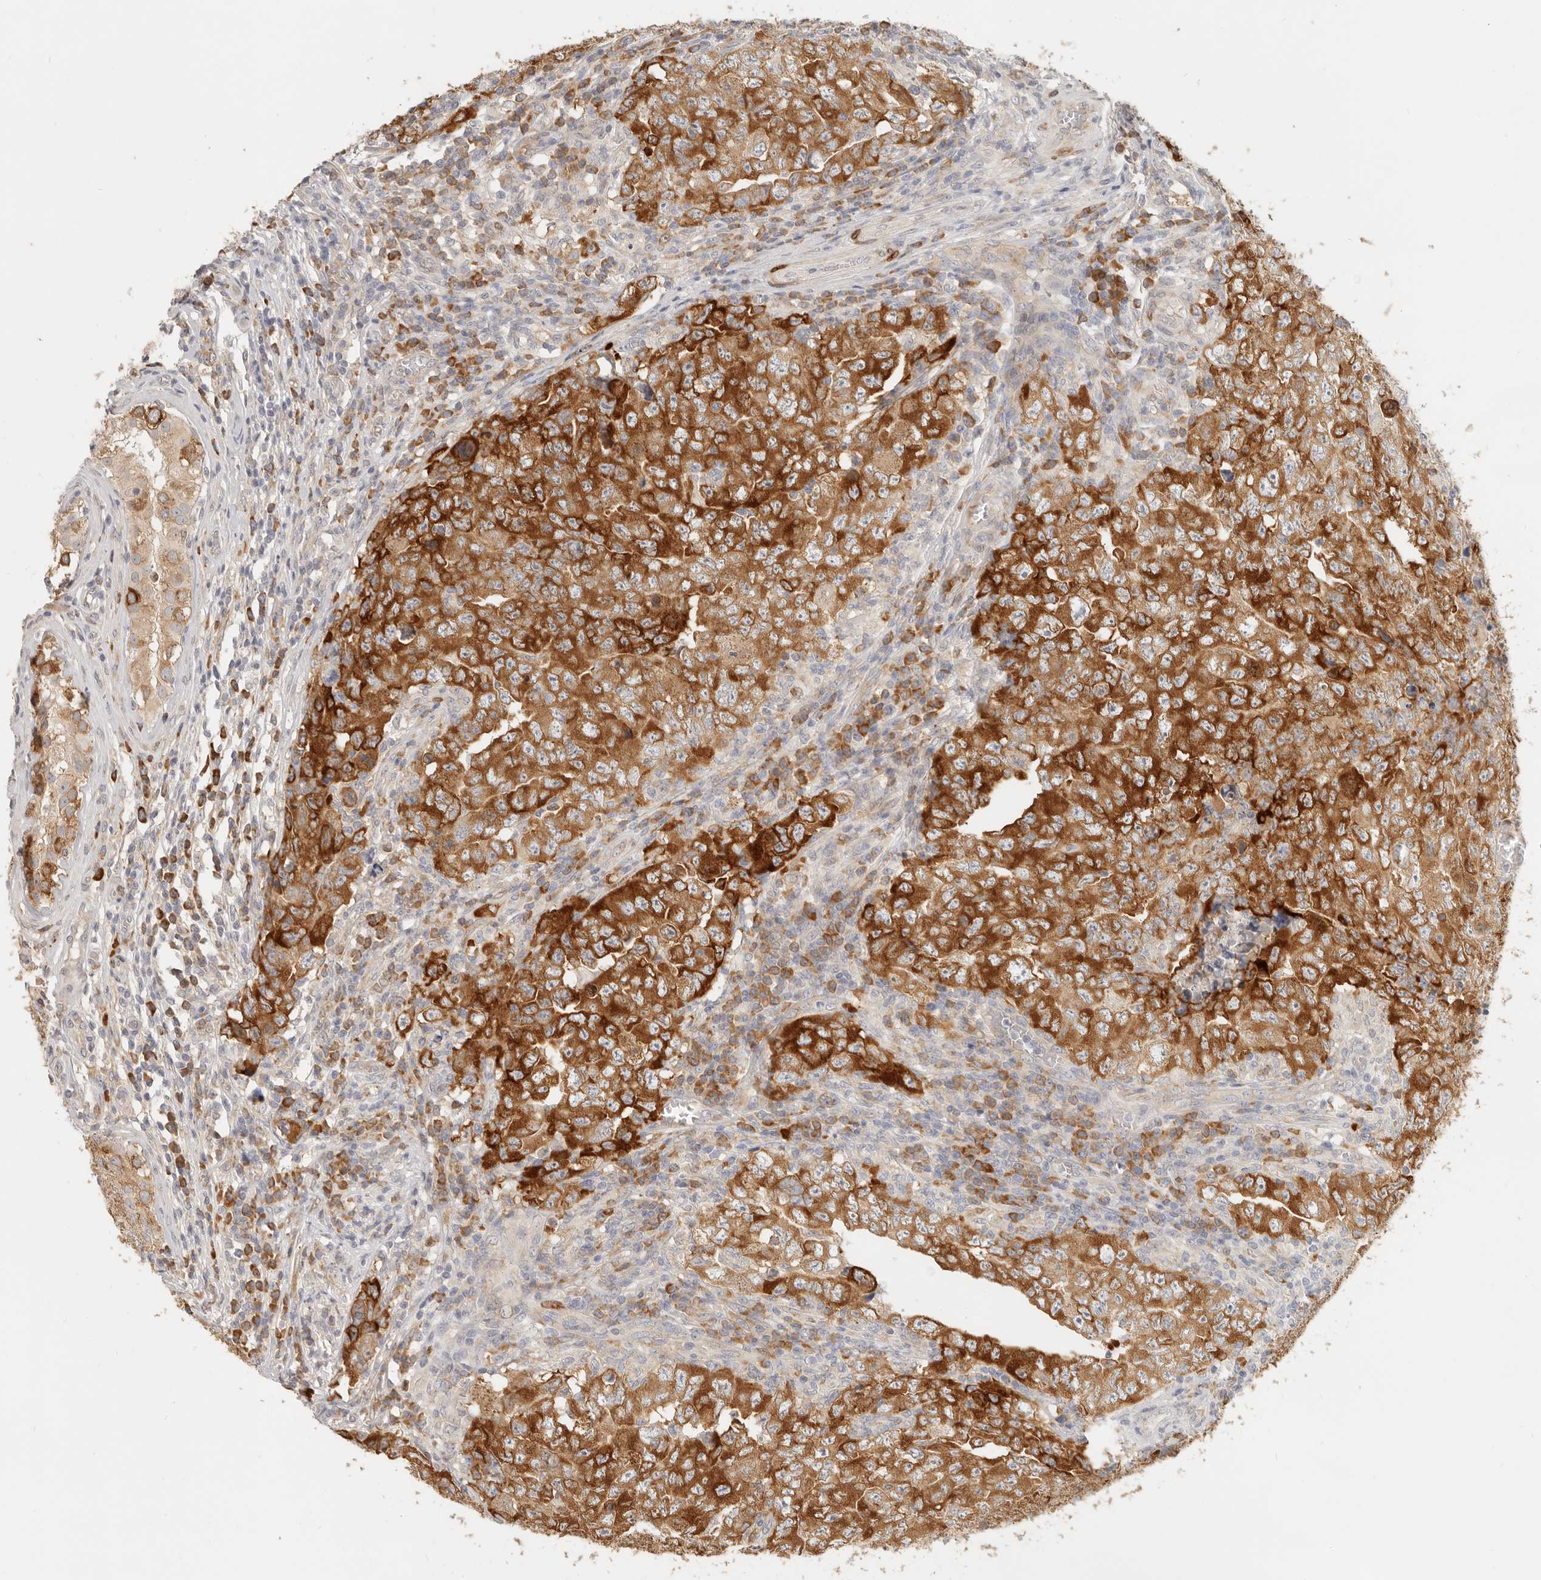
{"staining": {"intensity": "strong", "quantity": ">75%", "location": "cytoplasmic/membranous"}, "tissue": "testis cancer", "cell_type": "Tumor cells", "image_type": "cancer", "snomed": [{"axis": "morphology", "description": "Carcinoma, Embryonal, NOS"}, {"axis": "topography", "description": "Testis"}], "caption": "Embryonal carcinoma (testis) stained with DAB (3,3'-diaminobenzidine) immunohistochemistry (IHC) demonstrates high levels of strong cytoplasmic/membranous expression in approximately >75% of tumor cells.", "gene": "PABPC4", "patient": {"sex": "male", "age": 26}}